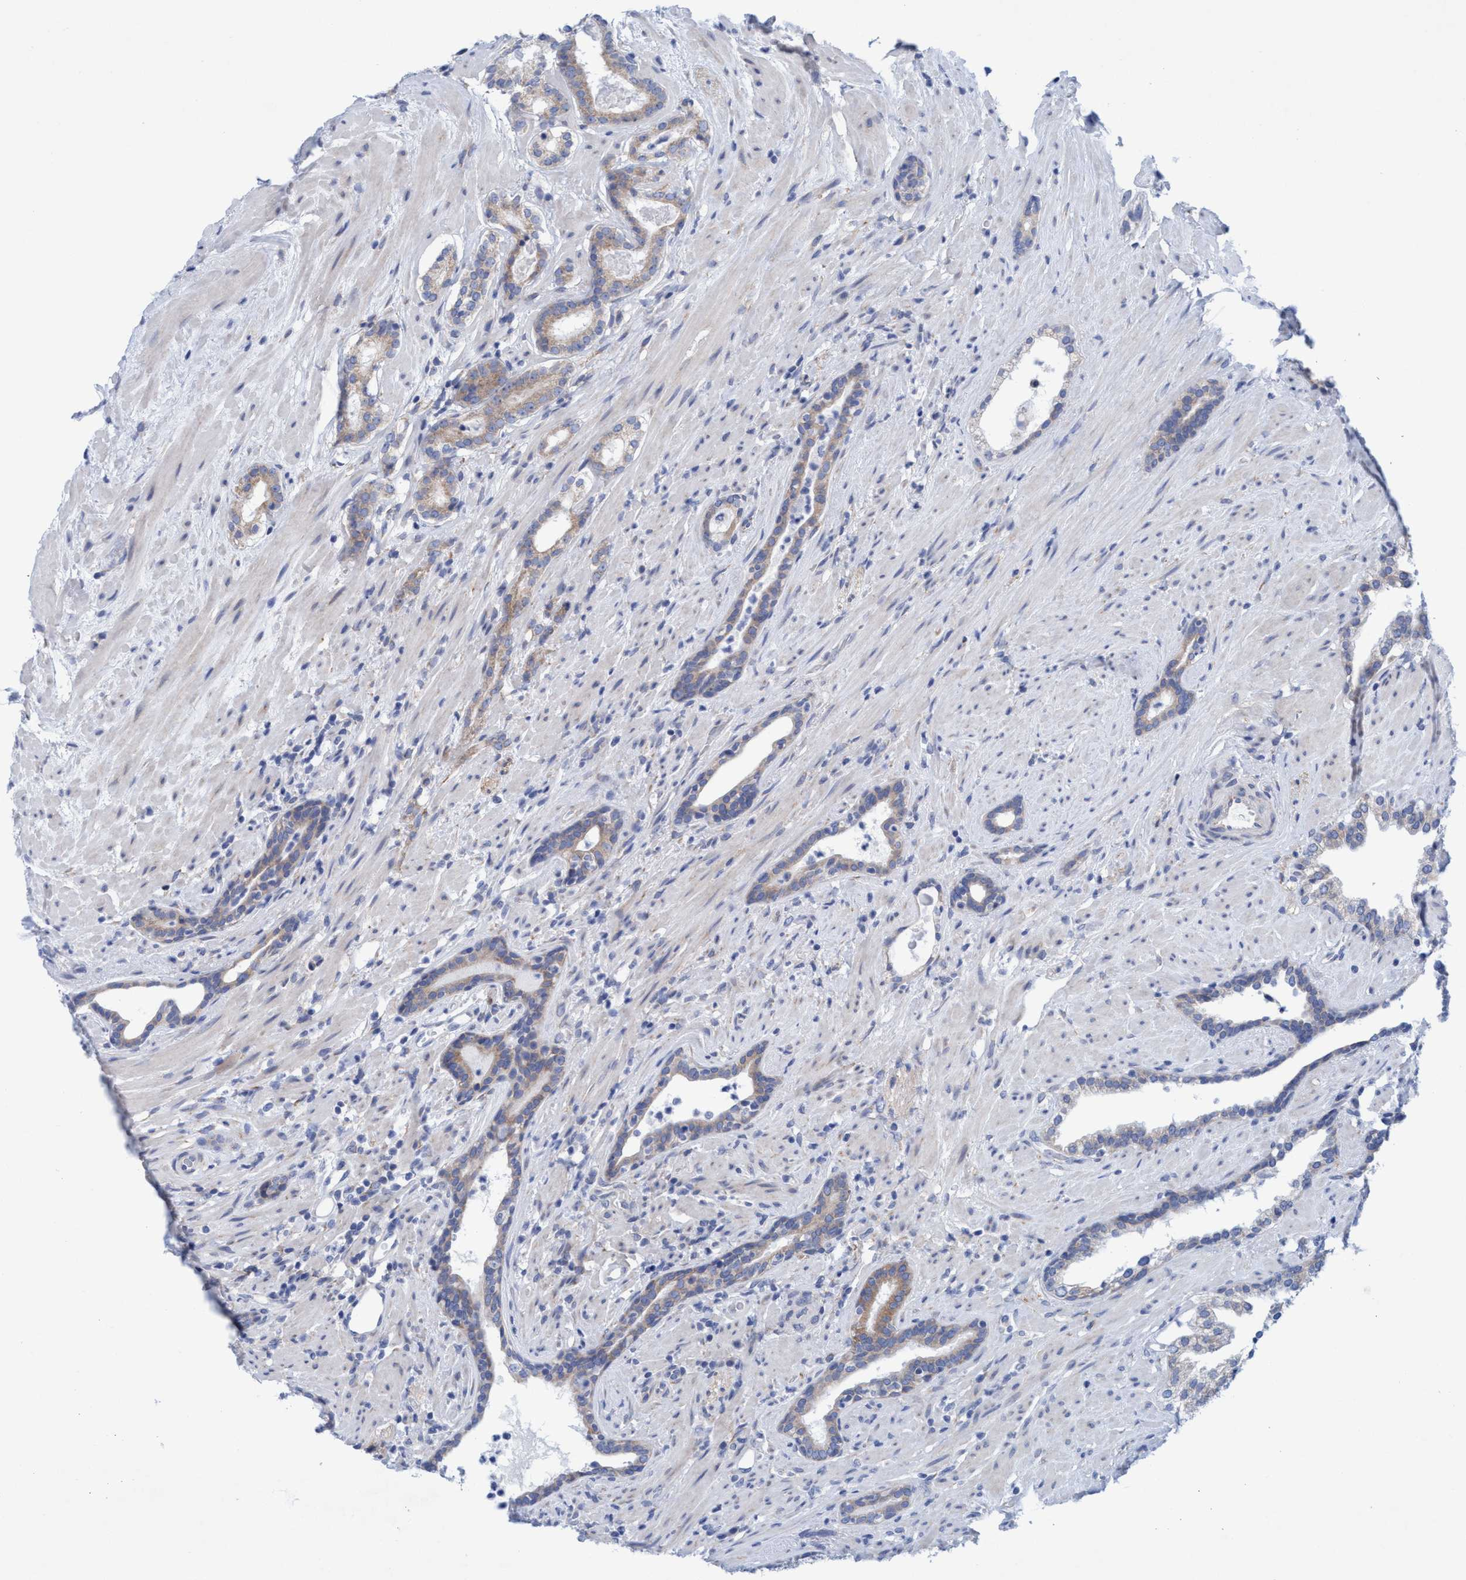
{"staining": {"intensity": "weak", "quantity": "25%-75%", "location": "cytoplasmic/membranous"}, "tissue": "prostate cancer", "cell_type": "Tumor cells", "image_type": "cancer", "snomed": [{"axis": "morphology", "description": "Adenocarcinoma, High grade"}, {"axis": "topography", "description": "Prostate"}], "caption": "Protein staining of prostate cancer tissue exhibits weak cytoplasmic/membranous positivity in about 25%-75% of tumor cells. (DAB IHC, brown staining for protein, blue staining for nuclei).", "gene": "RSAD1", "patient": {"sex": "male", "age": 71}}